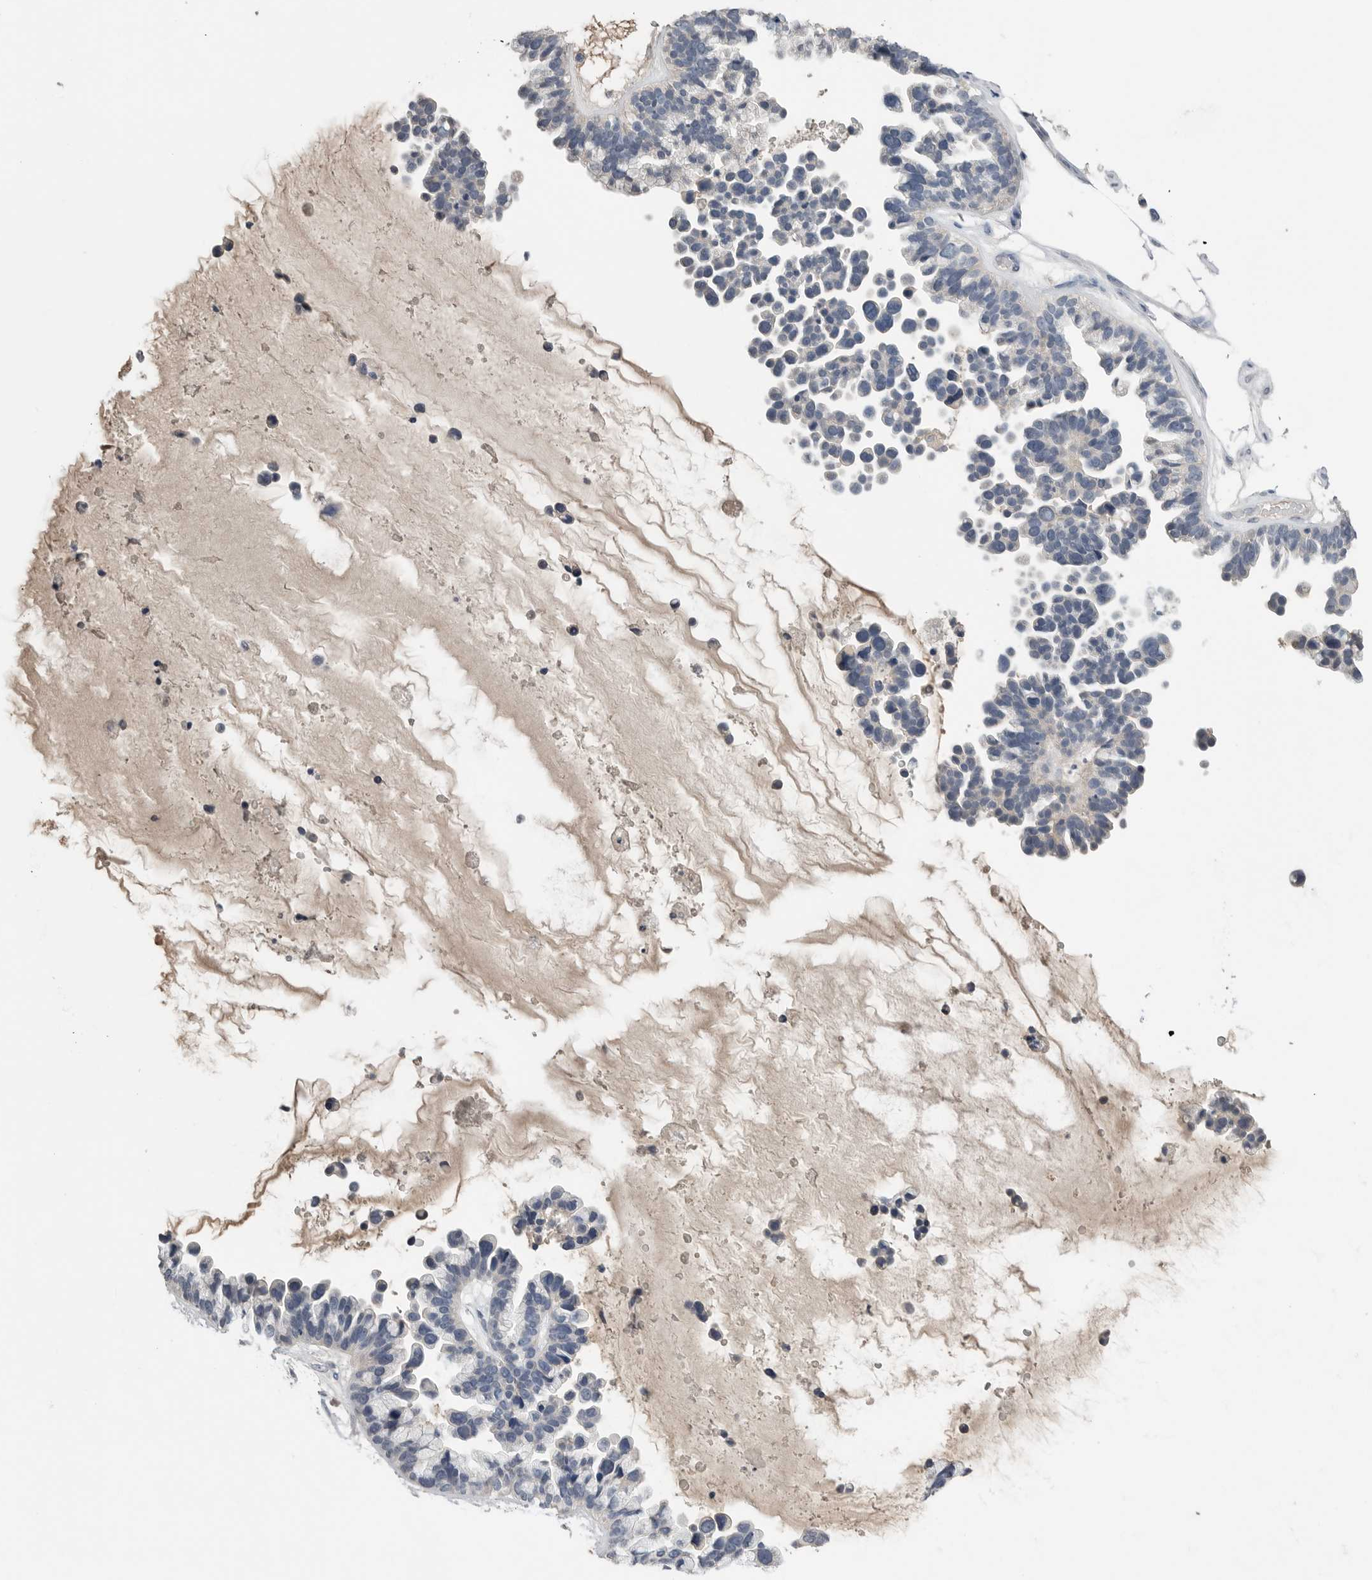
{"staining": {"intensity": "negative", "quantity": "none", "location": "none"}, "tissue": "ovarian cancer", "cell_type": "Tumor cells", "image_type": "cancer", "snomed": [{"axis": "morphology", "description": "Cystadenocarcinoma, serous, NOS"}, {"axis": "topography", "description": "Ovary"}], "caption": "A high-resolution micrograph shows immunohistochemistry (IHC) staining of ovarian cancer (serous cystadenocarcinoma), which demonstrates no significant positivity in tumor cells.", "gene": "FABP6", "patient": {"sex": "female", "age": 56}}